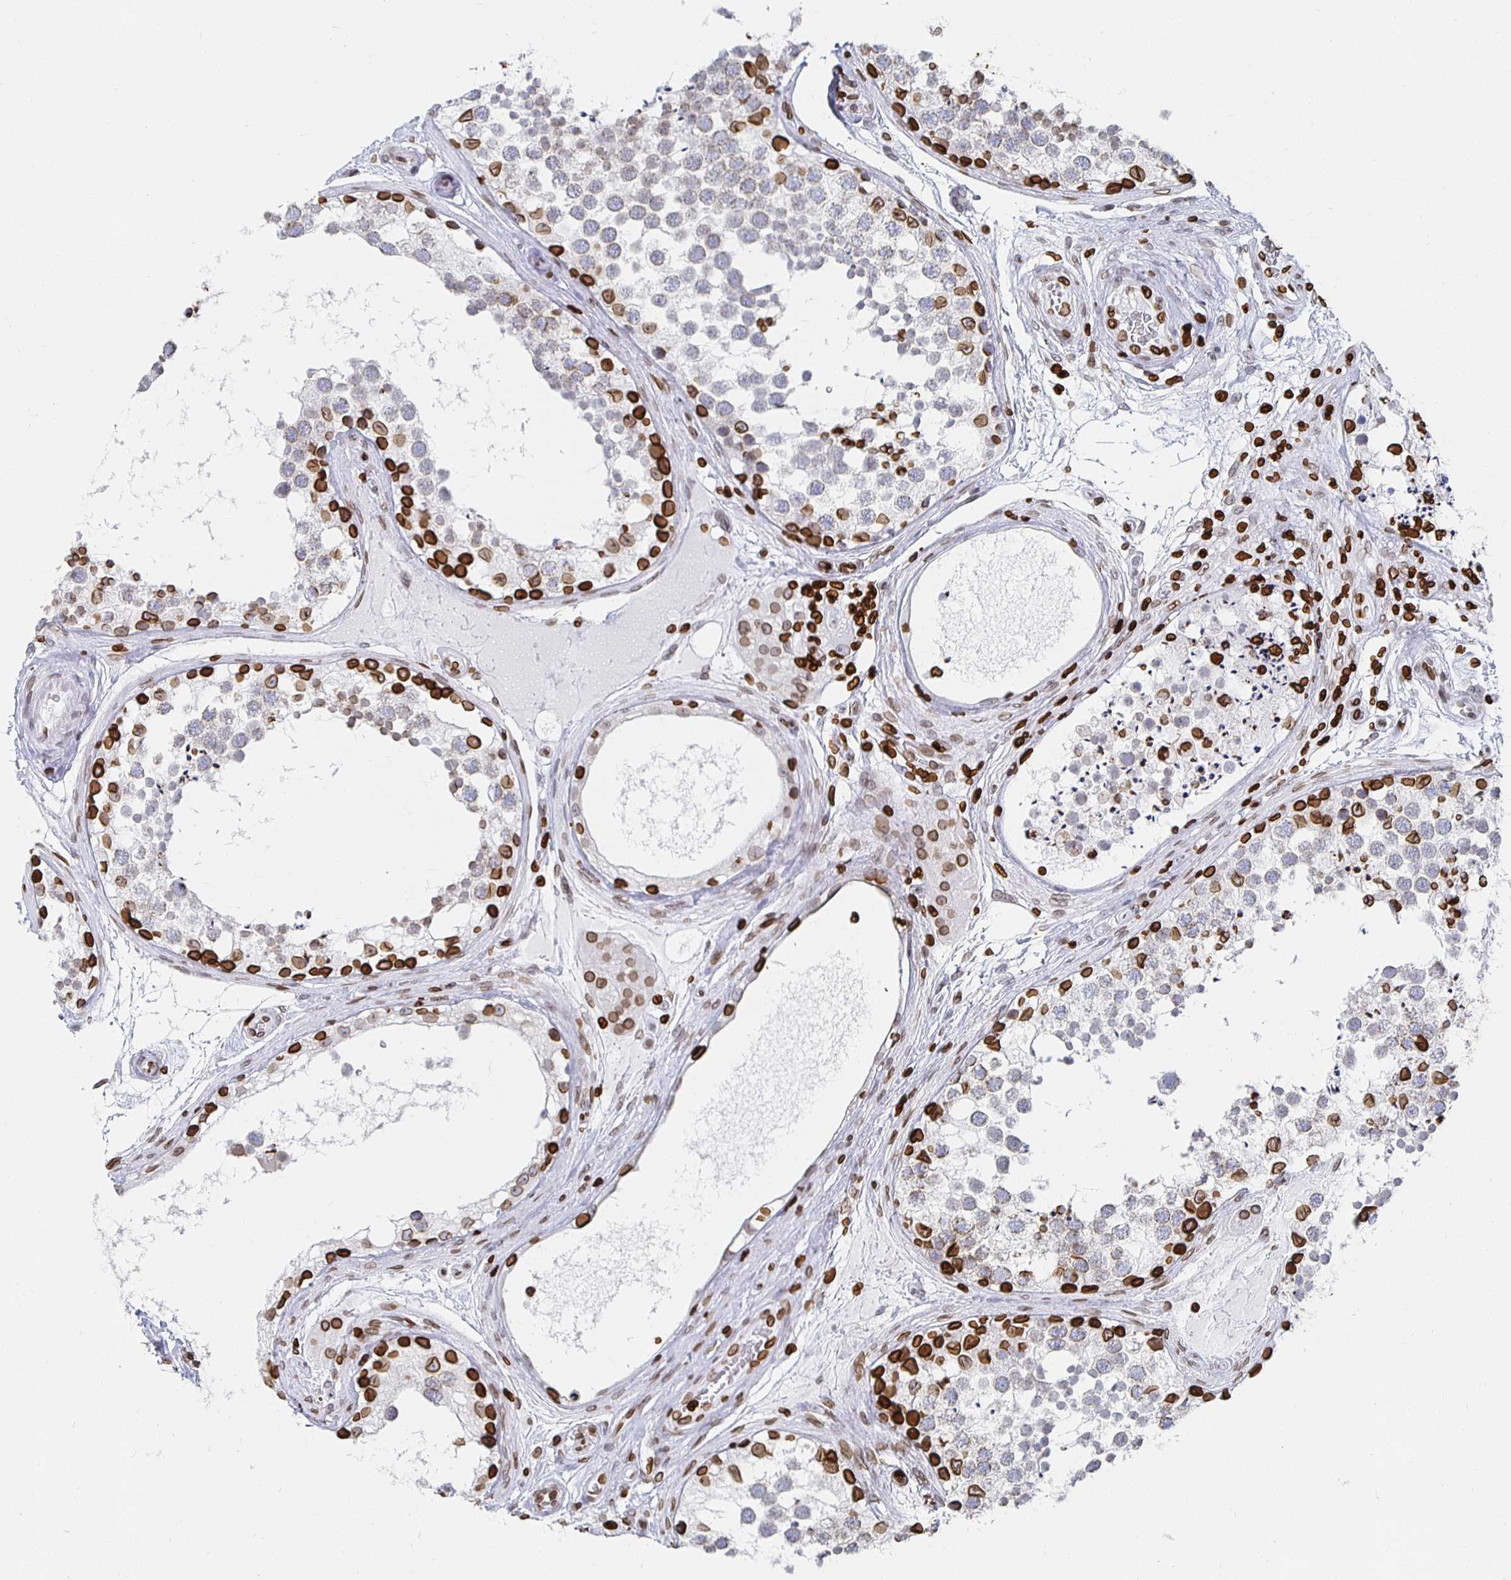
{"staining": {"intensity": "strong", "quantity": "25%-75%", "location": "cytoplasmic/membranous,nuclear"}, "tissue": "testis", "cell_type": "Cells in seminiferous ducts", "image_type": "normal", "snomed": [{"axis": "morphology", "description": "Normal tissue, NOS"}, {"axis": "morphology", "description": "Seminoma, NOS"}, {"axis": "topography", "description": "Testis"}], "caption": "Immunohistochemical staining of unremarkable testis demonstrates strong cytoplasmic/membranous,nuclear protein staining in about 25%-75% of cells in seminiferous ducts. (Brightfield microscopy of DAB IHC at high magnification).", "gene": "LMNB1", "patient": {"sex": "male", "age": 65}}